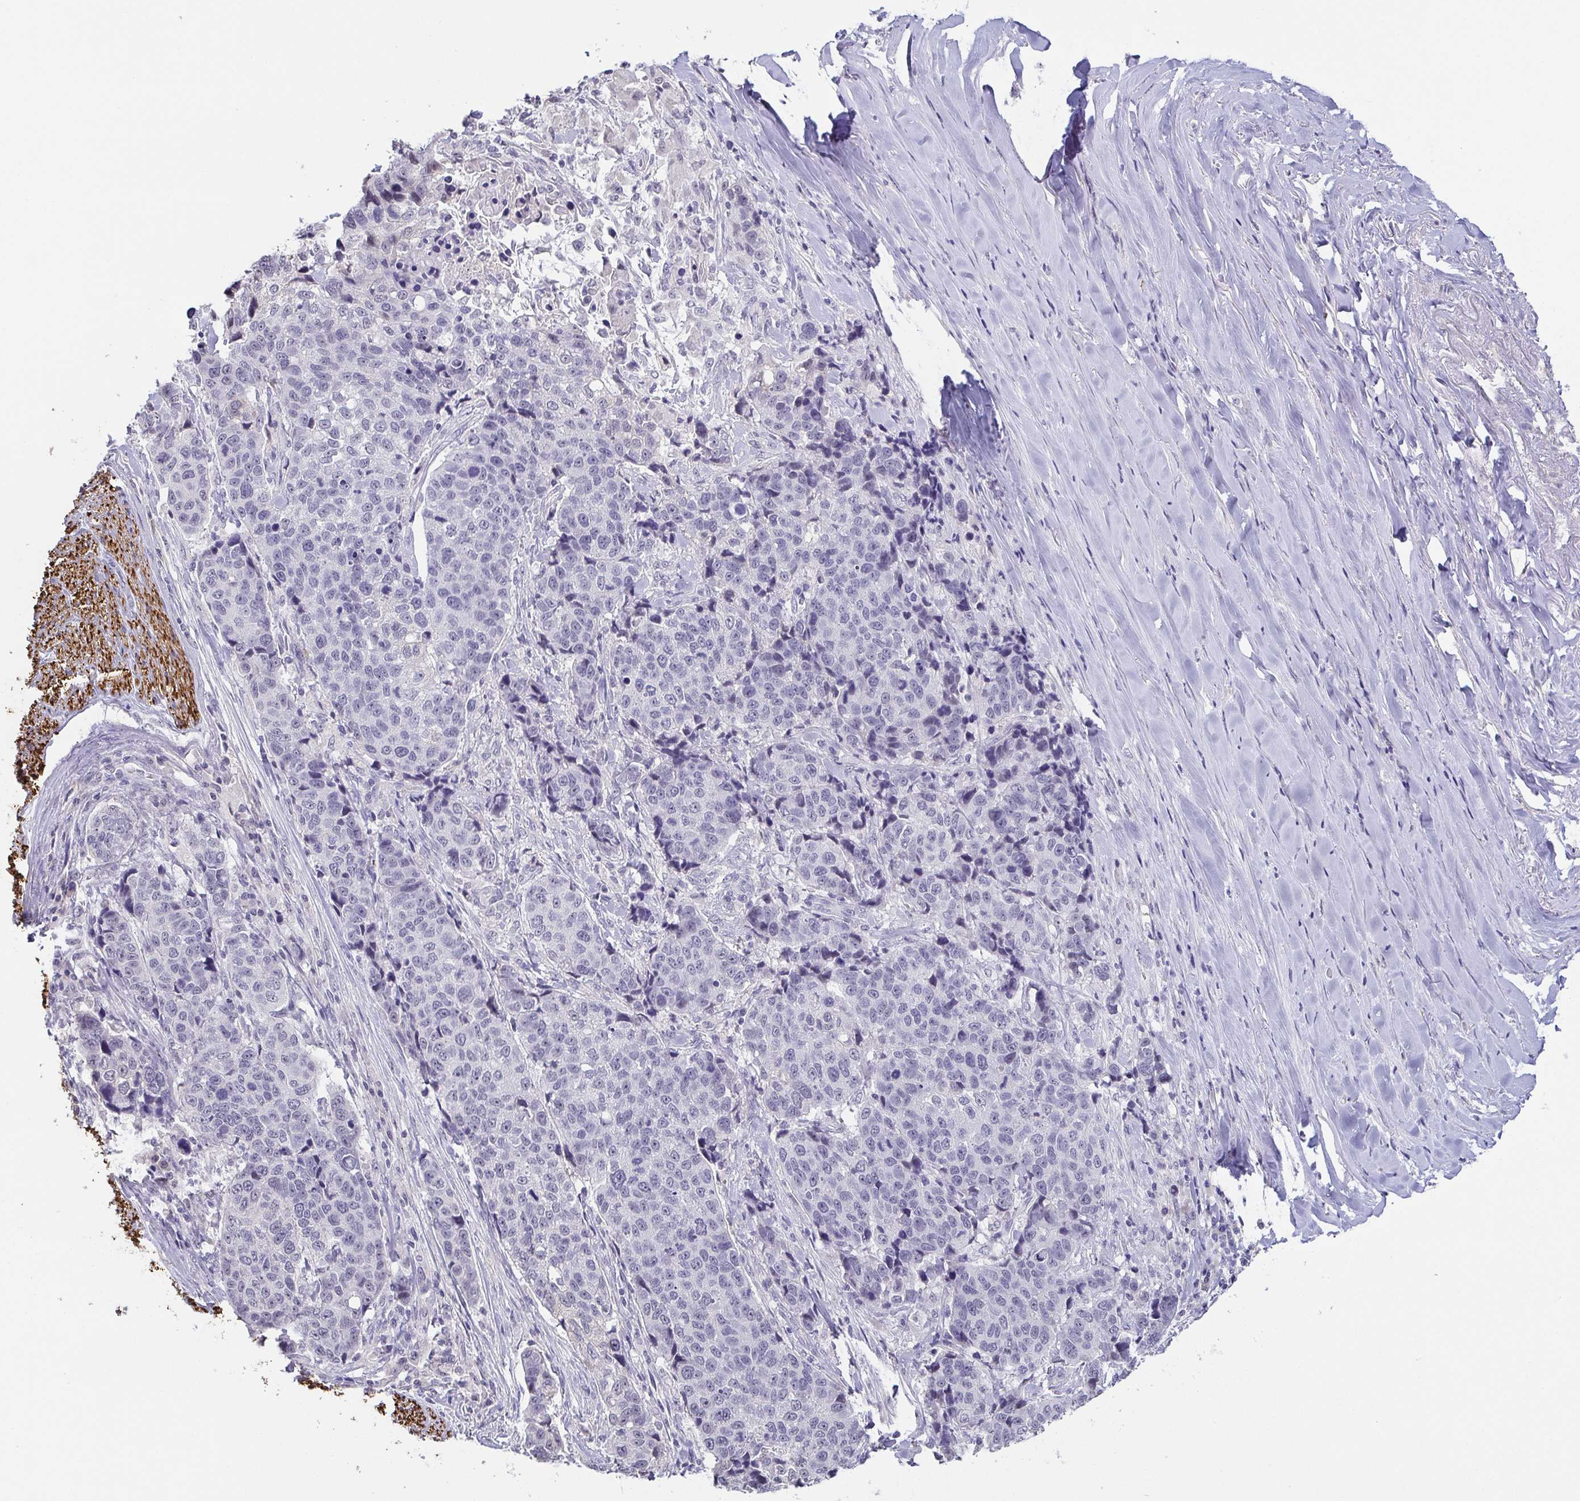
{"staining": {"intensity": "negative", "quantity": "none", "location": "none"}, "tissue": "lung cancer", "cell_type": "Tumor cells", "image_type": "cancer", "snomed": [{"axis": "morphology", "description": "Squamous cell carcinoma, NOS"}, {"axis": "topography", "description": "Lymph node"}, {"axis": "topography", "description": "Lung"}], "caption": "DAB (3,3'-diaminobenzidine) immunohistochemical staining of human lung squamous cell carcinoma demonstrates no significant positivity in tumor cells. The staining is performed using DAB brown chromogen with nuclei counter-stained in using hematoxylin.", "gene": "NEFH", "patient": {"sex": "male", "age": 61}}